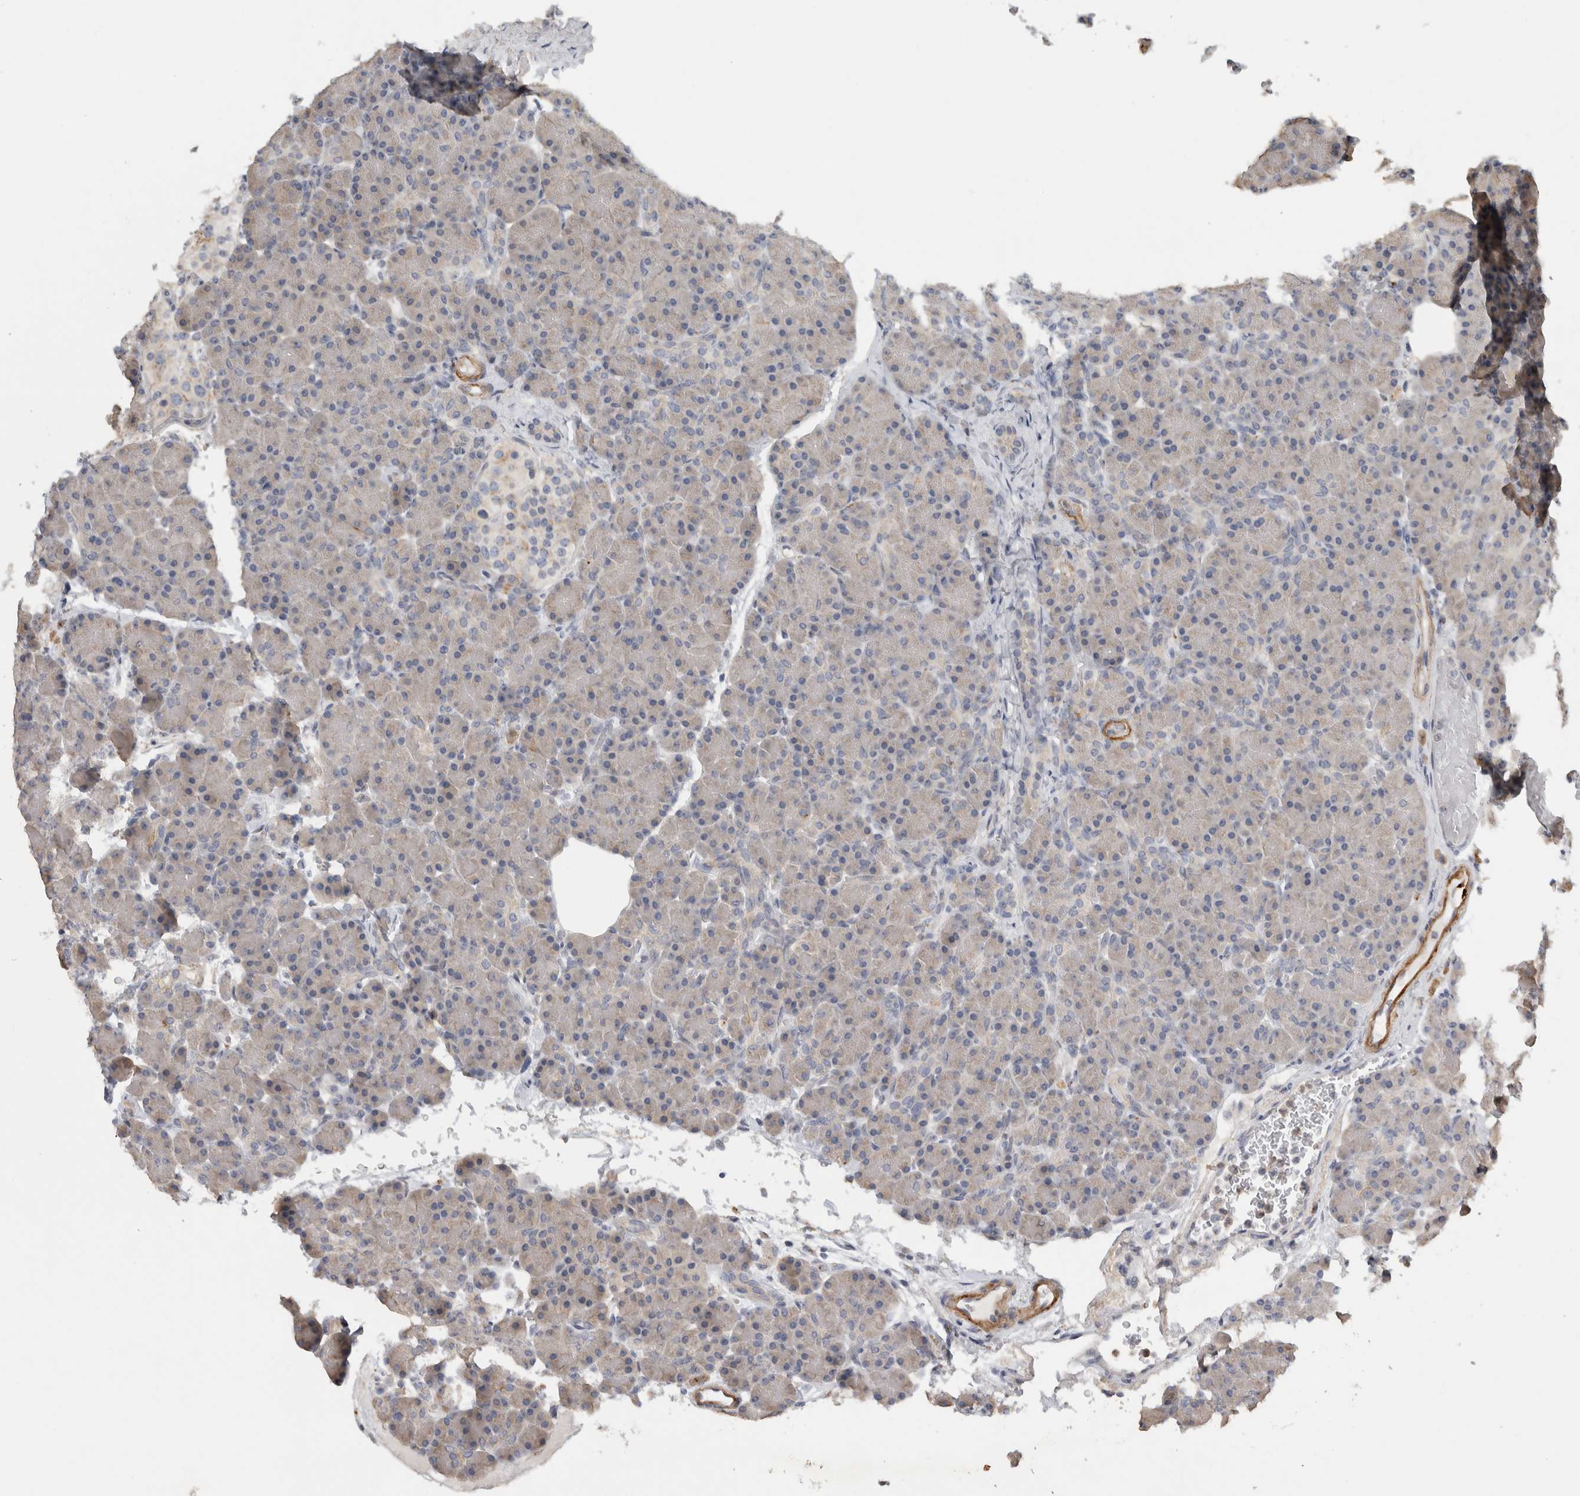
{"staining": {"intensity": "moderate", "quantity": "<25%", "location": "cytoplasmic/membranous"}, "tissue": "pancreas", "cell_type": "Exocrine glandular cells", "image_type": "normal", "snomed": [{"axis": "morphology", "description": "Normal tissue, NOS"}, {"axis": "topography", "description": "Pancreas"}], "caption": "Protein expression analysis of normal pancreas displays moderate cytoplasmic/membranous positivity in approximately <25% of exocrine glandular cells.", "gene": "MGAT1", "patient": {"sex": "female", "age": 43}}